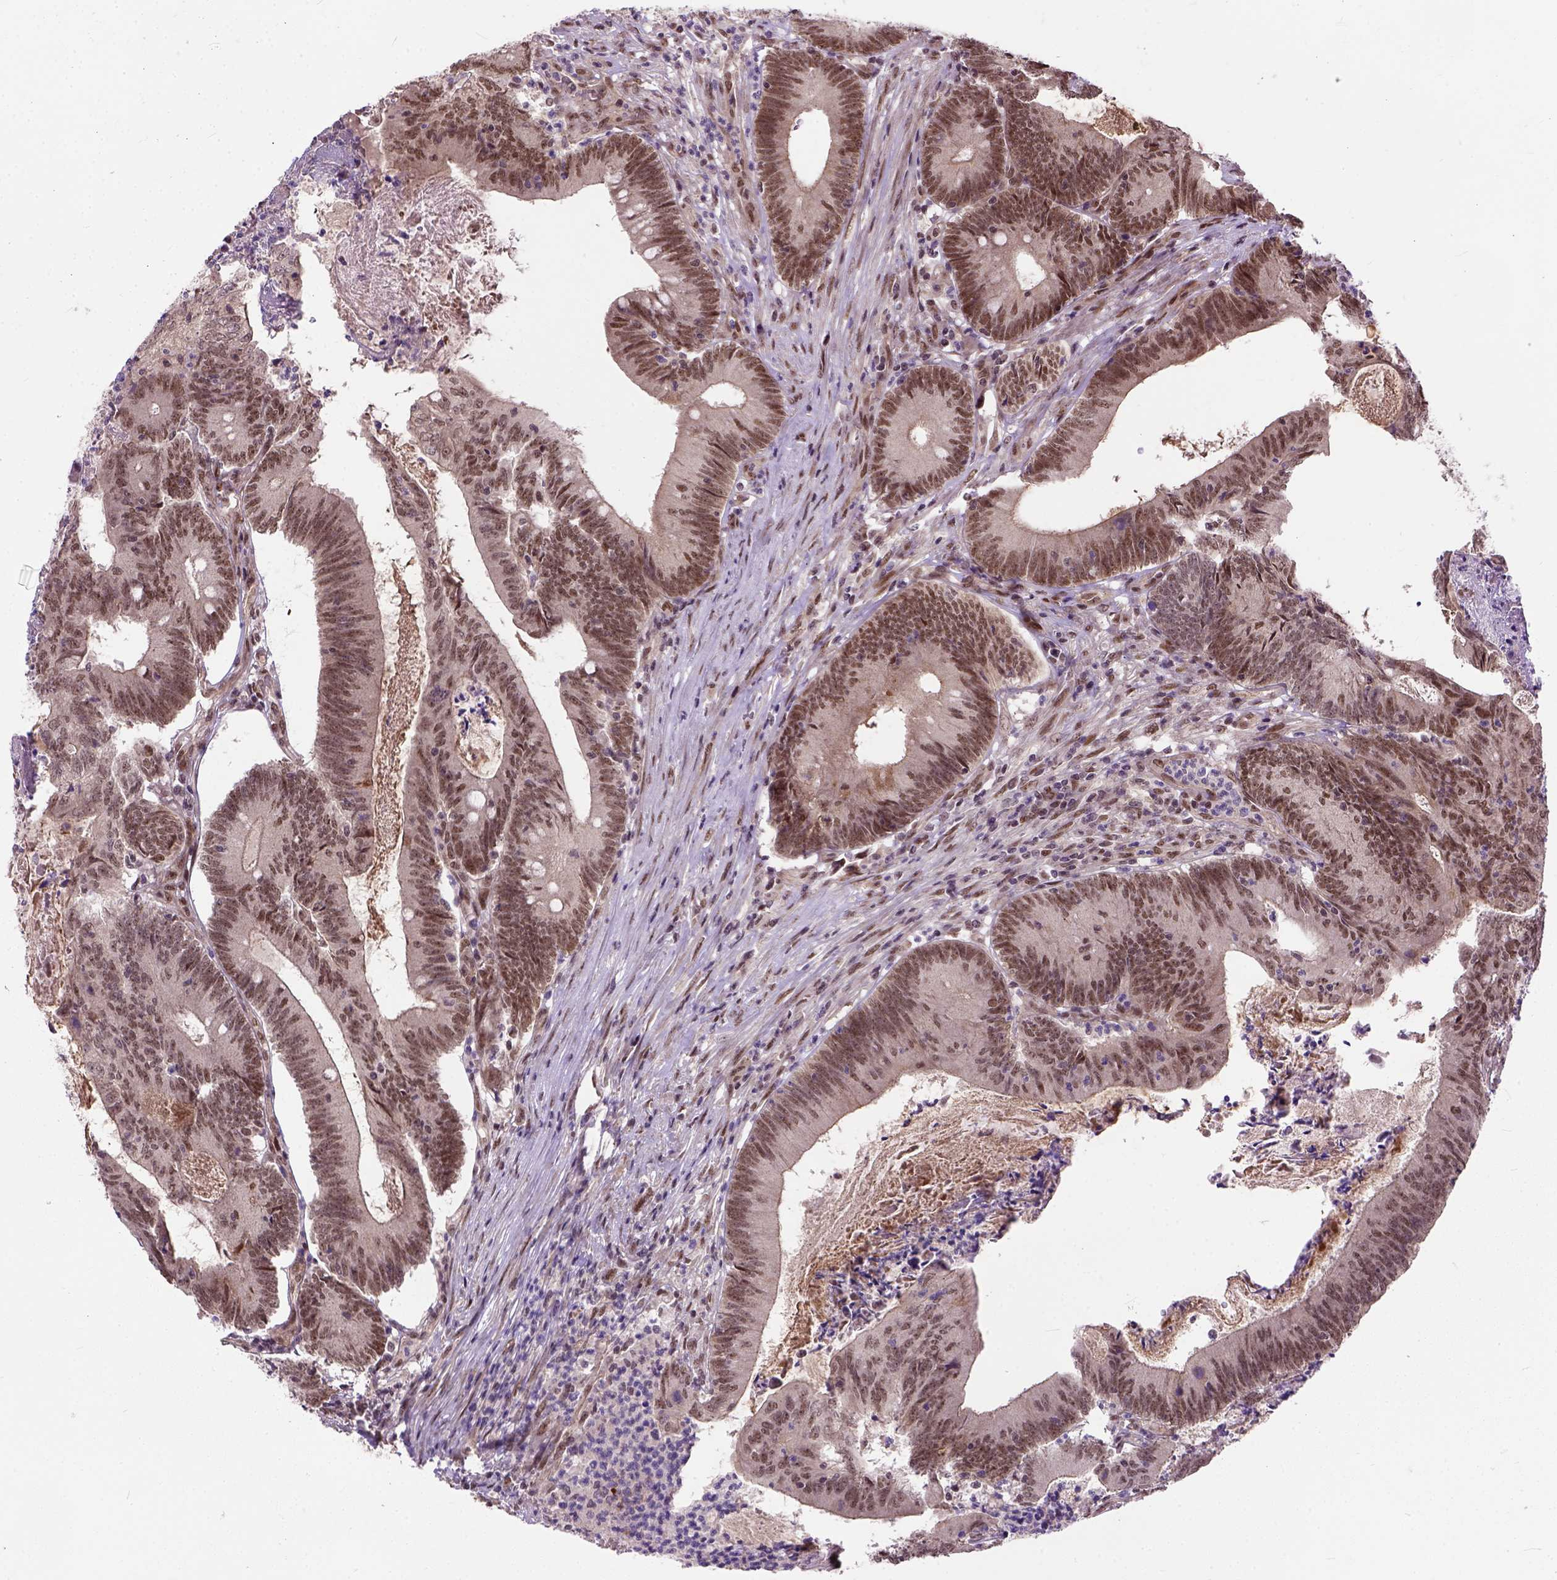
{"staining": {"intensity": "moderate", "quantity": ">75%", "location": "nuclear"}, "tissue": "colorectal cancer", "cell_type": "Tumor cells", "image_type": "cancer", "snomed": [{"axis": "morphology", "description": "Adenocarcinoma, NOS"}, {"axis": "topography", "description": "Colon"}], "caption": "A brown stain labels moderate nuclear expression of a protein in colorectal cancer (adenocarcinoma) tumor cells. (DAB (3,3'-diaminobenzidine) IHC with brightfield microscopy, high magnification).", "gene": "ZNF630", "patient": {"sex": "female", "age": 70}}